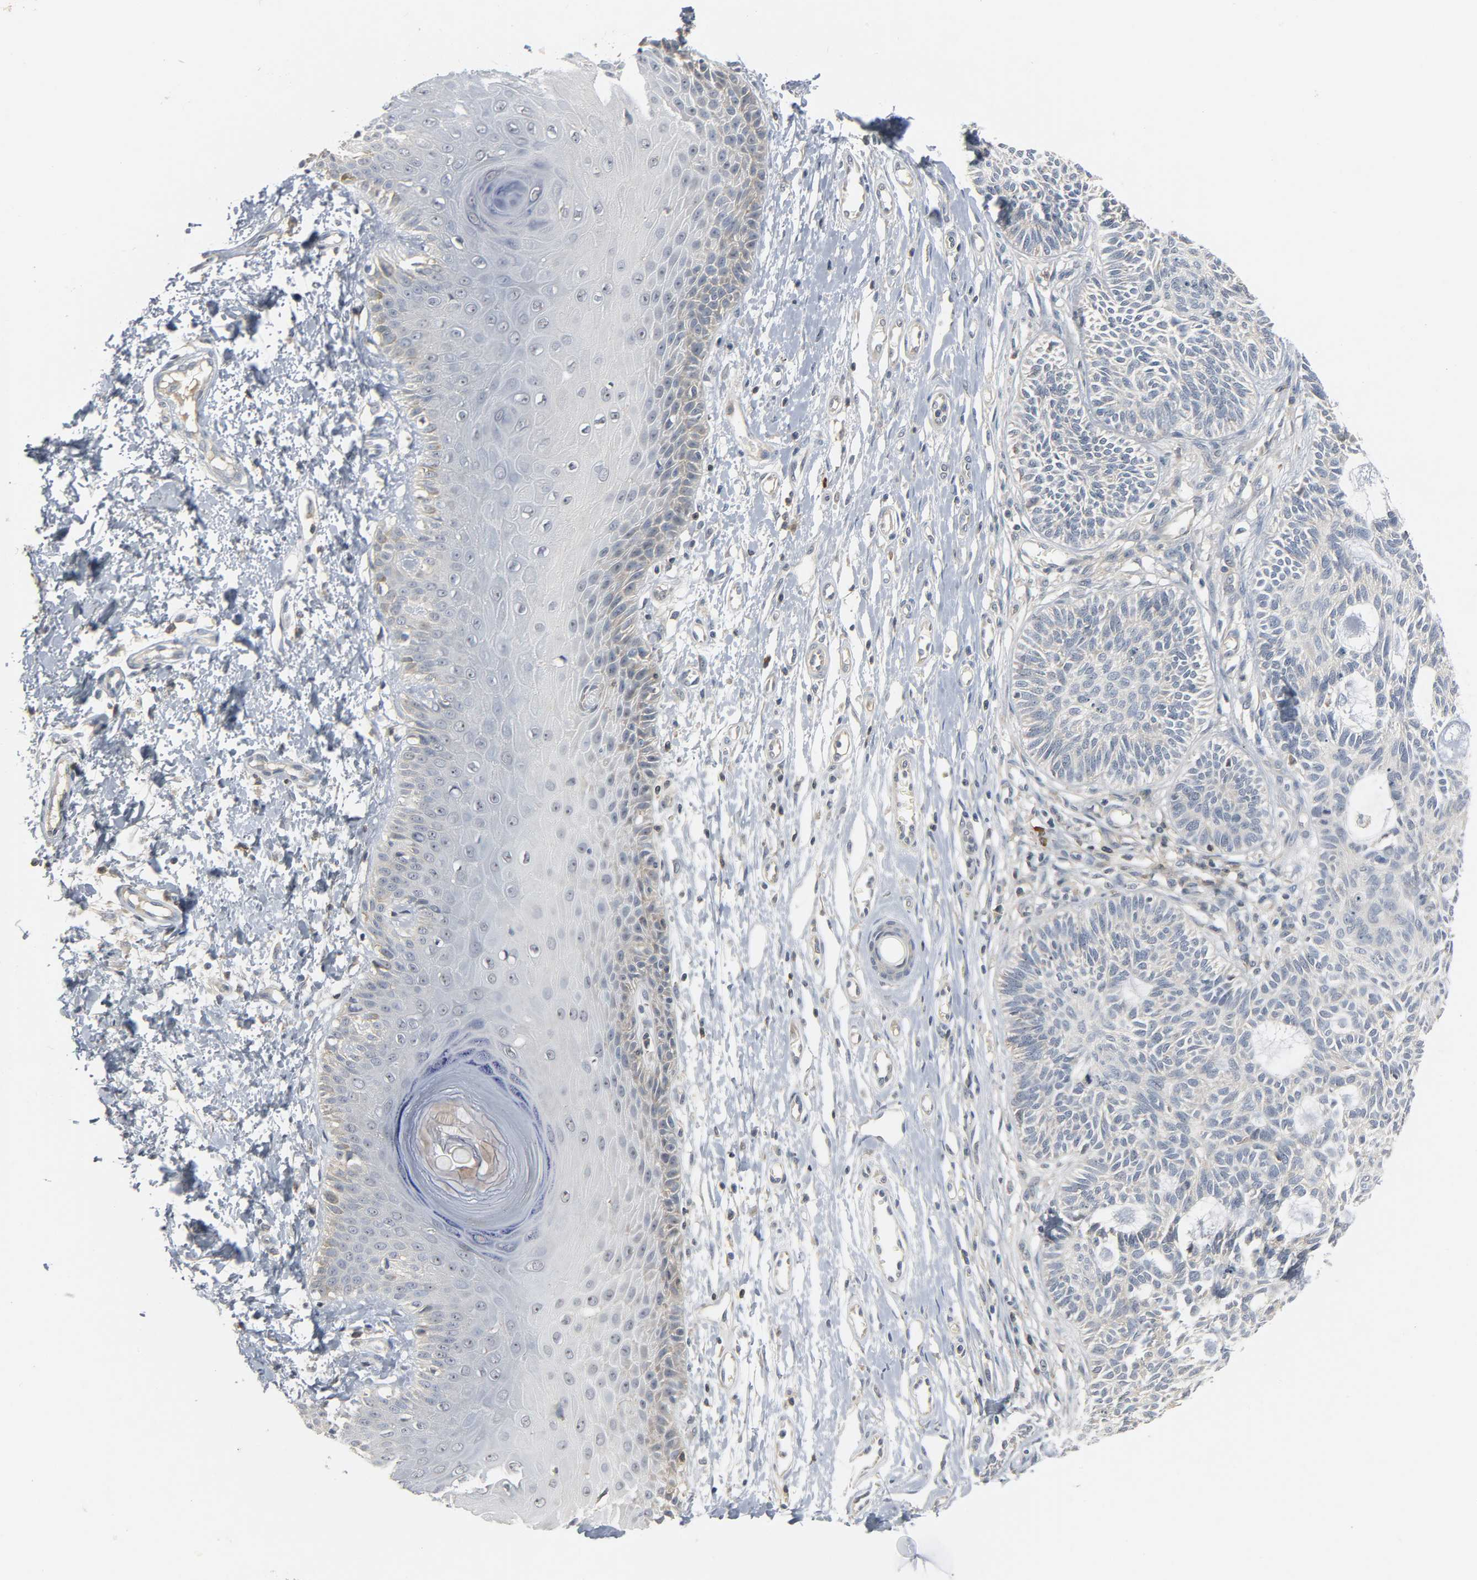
{"staining": {"intensity": "weak", "quantity": "<25%", "location": "cytoplasmic/membranous"}, "tissue": "skin cancer", "cell_type": "Tumor cells", "image_type": "cancer", "snomed": [{"axis": "morphology", "description": "Basal cell carcinoma"}, {"axis": "topography", "description": "Skin"}], "caption": "Skin cancer stained for a protein using immunohistochemistry shows no positivity tumor cells.", "gene": "CD4", "patient": {"sex": "male", "age": 67}}